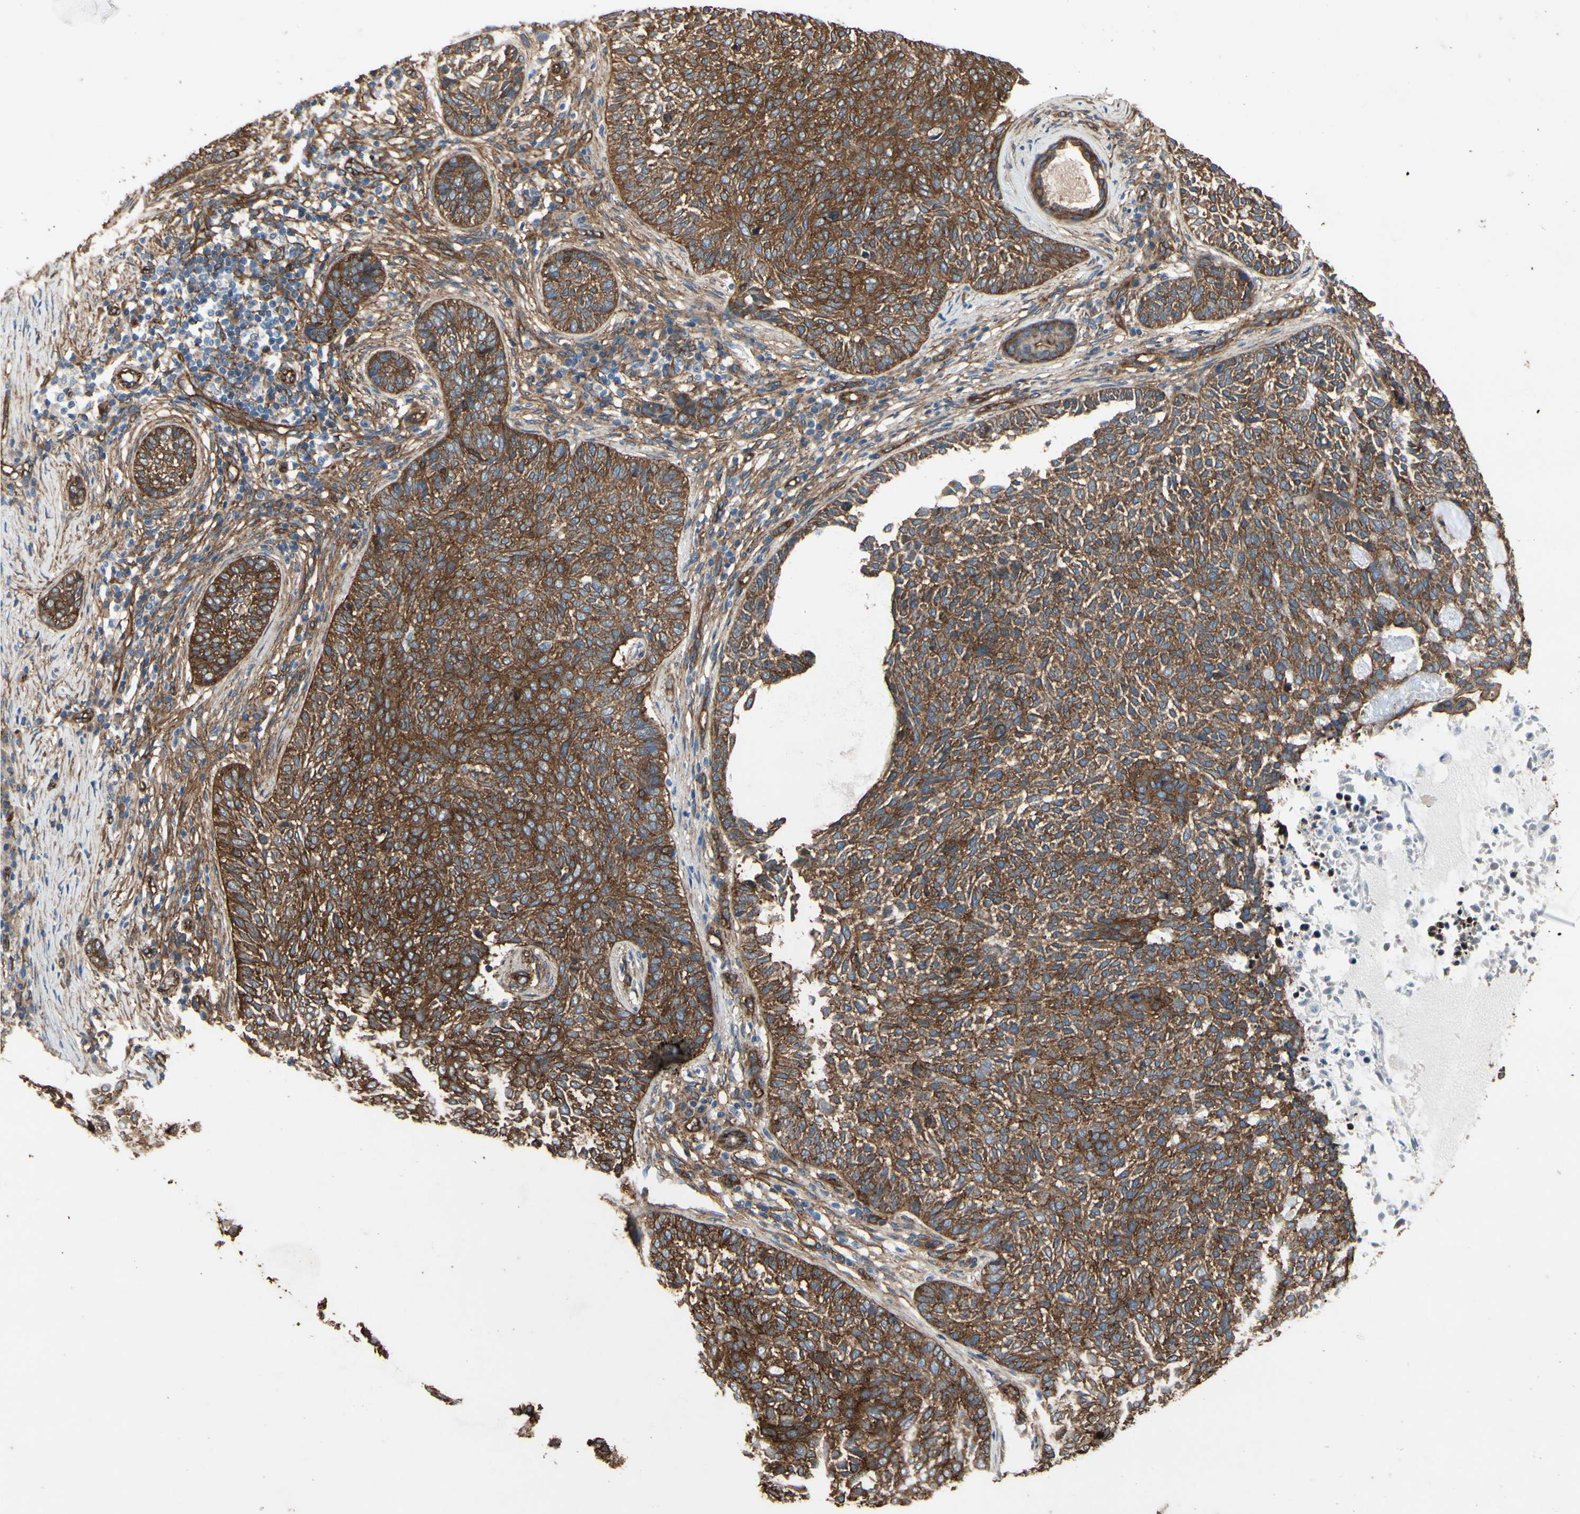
{"staining": {"intensity": "moderate", "quantity": ">75%", "location": "cytoplasmic/membranous"}, "tissue": "skin cancer", "cell_type": "Tumor cells", "image_type": "cancer", "snomed": [{"axis": "morphology", "description": "Basal cell carcinoma"}, {"axis": "topography", "description": "Skin"}], "caption": "This is a histology image of immunohistochemistry (IHC) staining of skin basal cell carcinoma, which shows moderate staining in the cytoplasmic/membranous of tumor cells.", "gene": "CTTNBP2", "patient": {"sex": "male", "age": 87}}